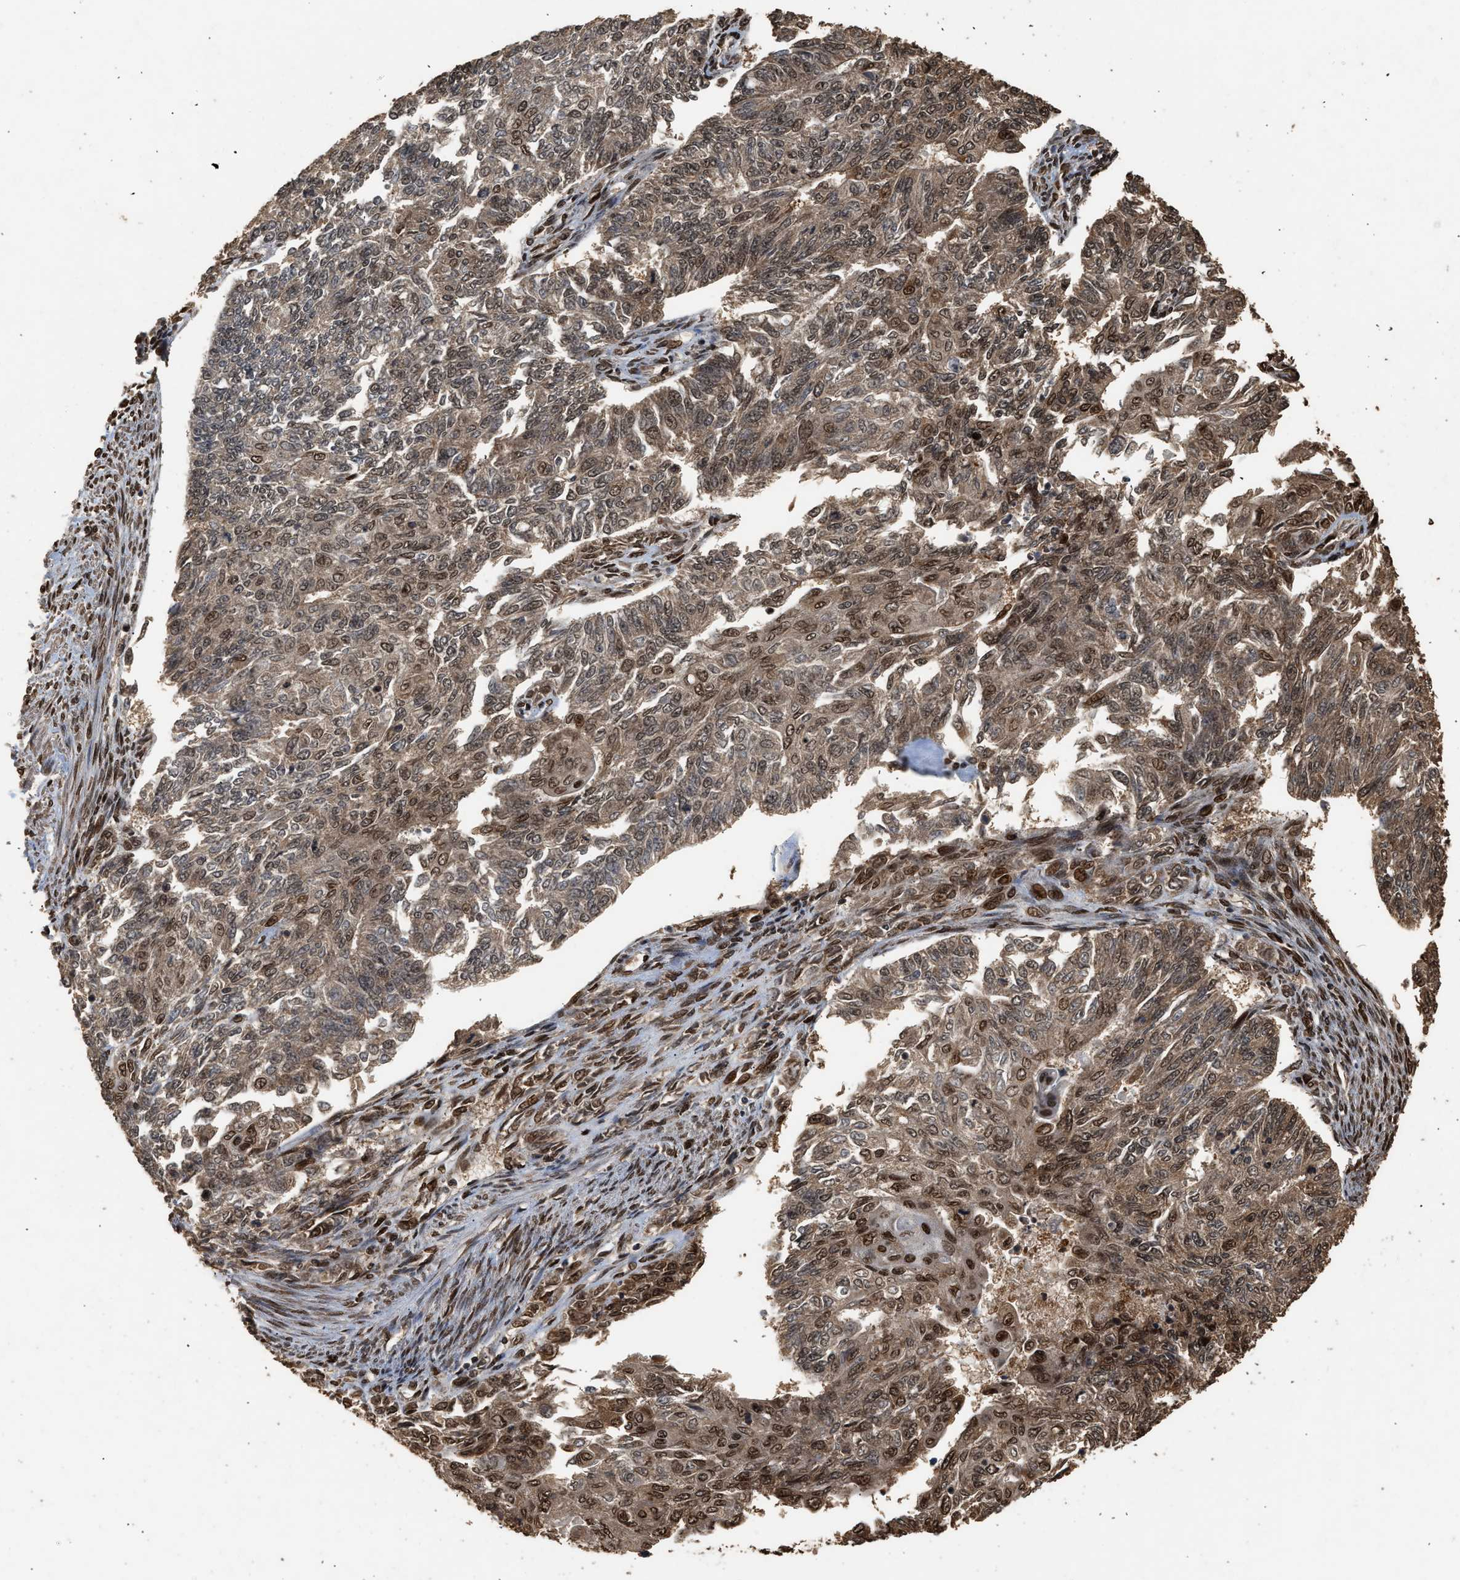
{"staining": {"intensity": "moderate", "quantity": ">75%", "location": "cytoplasmic/membranous,nuclear"}, "tissue": "endometrial cancer", "cell_type": "Tumor cells", "image_type": "cancer", "snomed": [{"axis": "morphology", "description": "Adenocarcinoma, NOS"}, {"axis": "topography", "description": "Endometrium"}], "caption": "A medium amount of moderate cytoplasmic/membranous and nuclear positivity is identified in about >75% of tumor cells in endometrial cancer (adenocarcinoma) tissue. (DAB (3,3'-diaminobenzidine) IHC, brown staining for protein, blue staining for nuclei).", "gene": "PPP4R3B", "patient": {"sex": "female", "age": 32}}